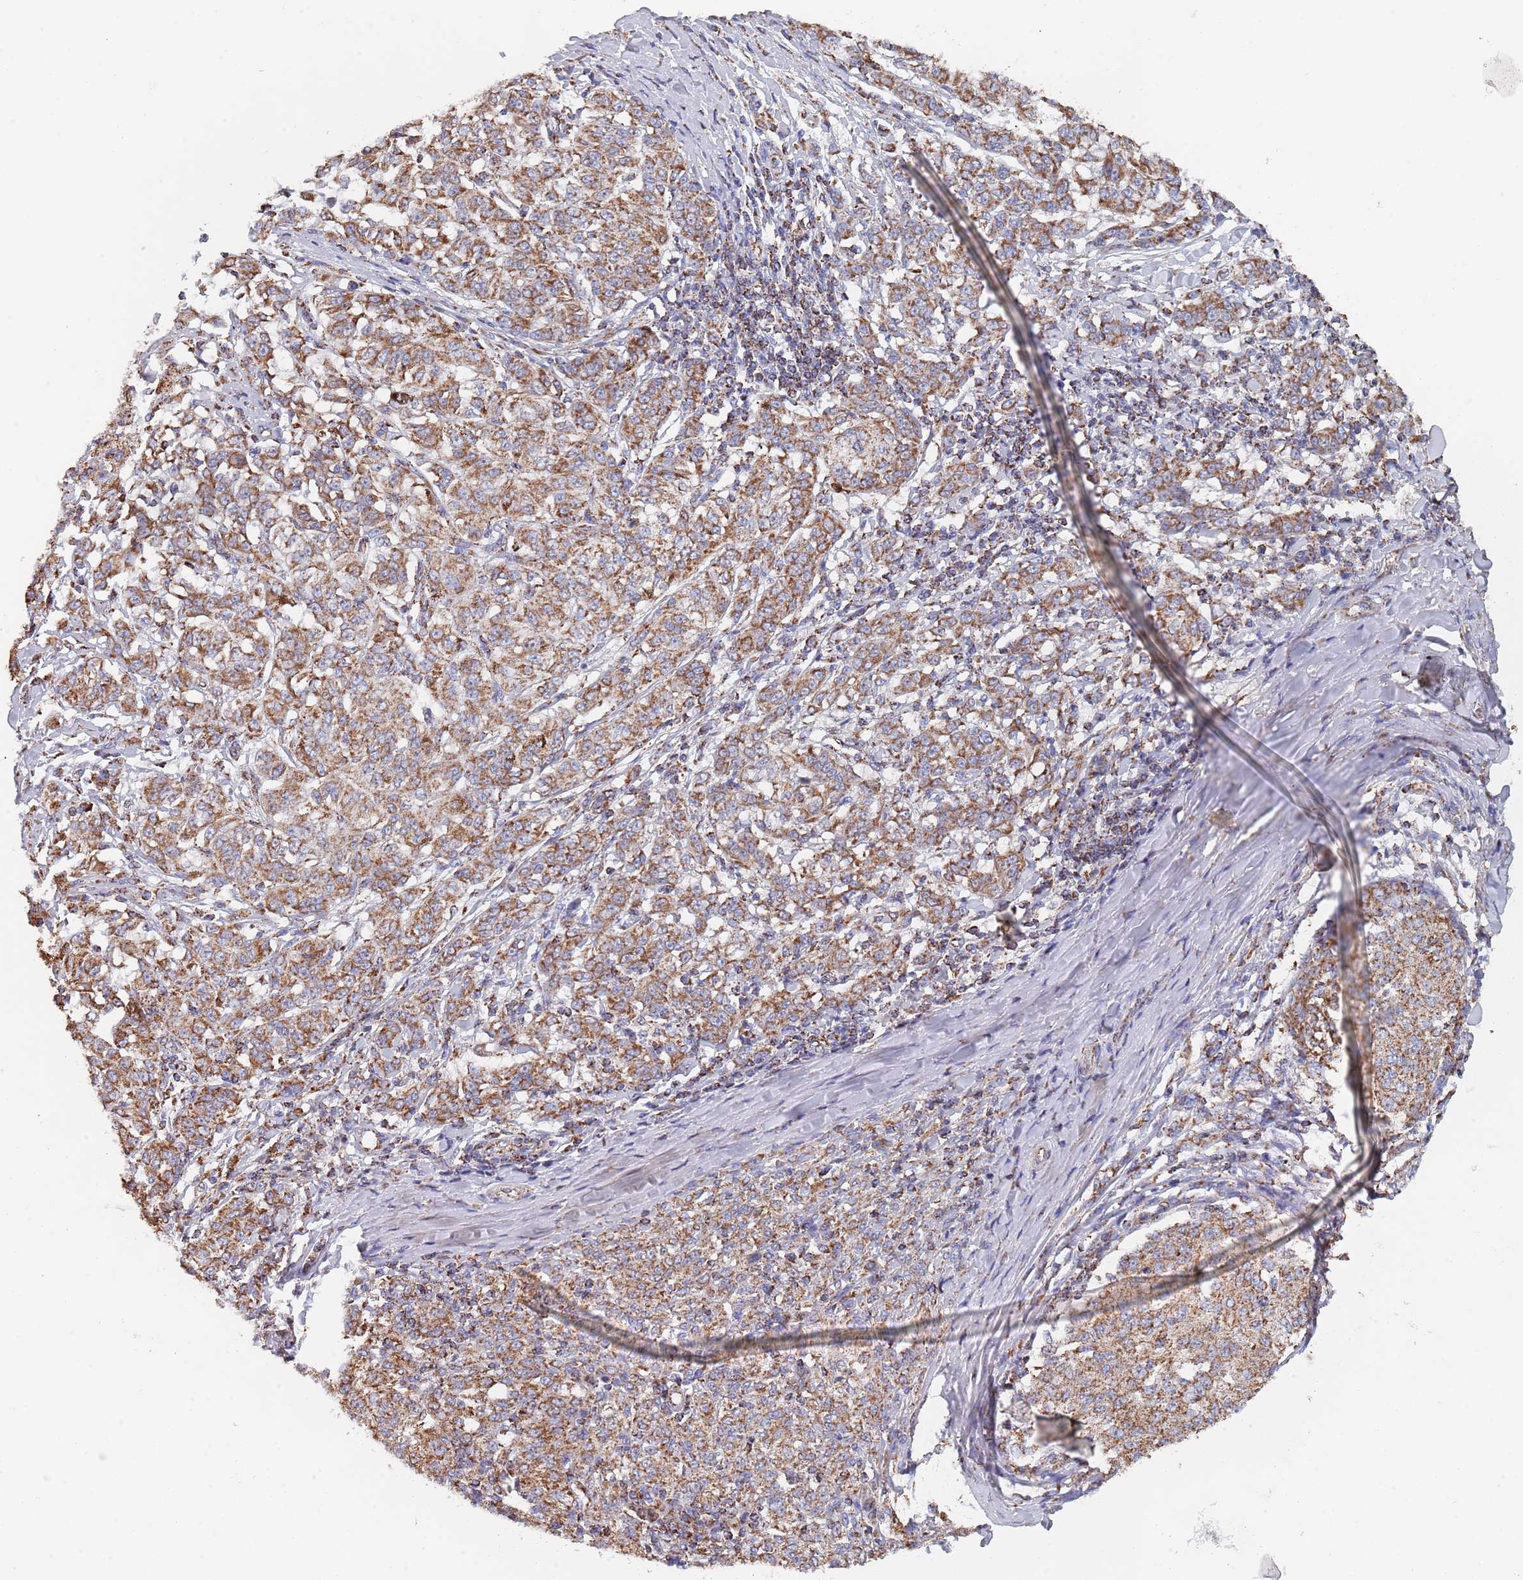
{"staining": {"intensity": "moderate", "quantity": ">75%", "location": "cytoplasmic/membranous"}, "tissue": "melanoma", "cell_type": "Tumor cells", "image_type": "cancer", "snomed": [{"axis": "morphology", "description": "Malignant melanoma, NOS"}, {"axis": "topography", "description": "Skin"}], "caption": "Immunohistochemistry image of neoplastic tissue: malignant melanoma stained using immunohistochemistry demonstrates medium levels of moderate protein expression localized specifically in the cytoplasmic/membranous of tumor cells, appearing as a cytoplasmic/membranous brown color.", "gene": "PGP", "patient": {"sex": "female", "age": 72}}